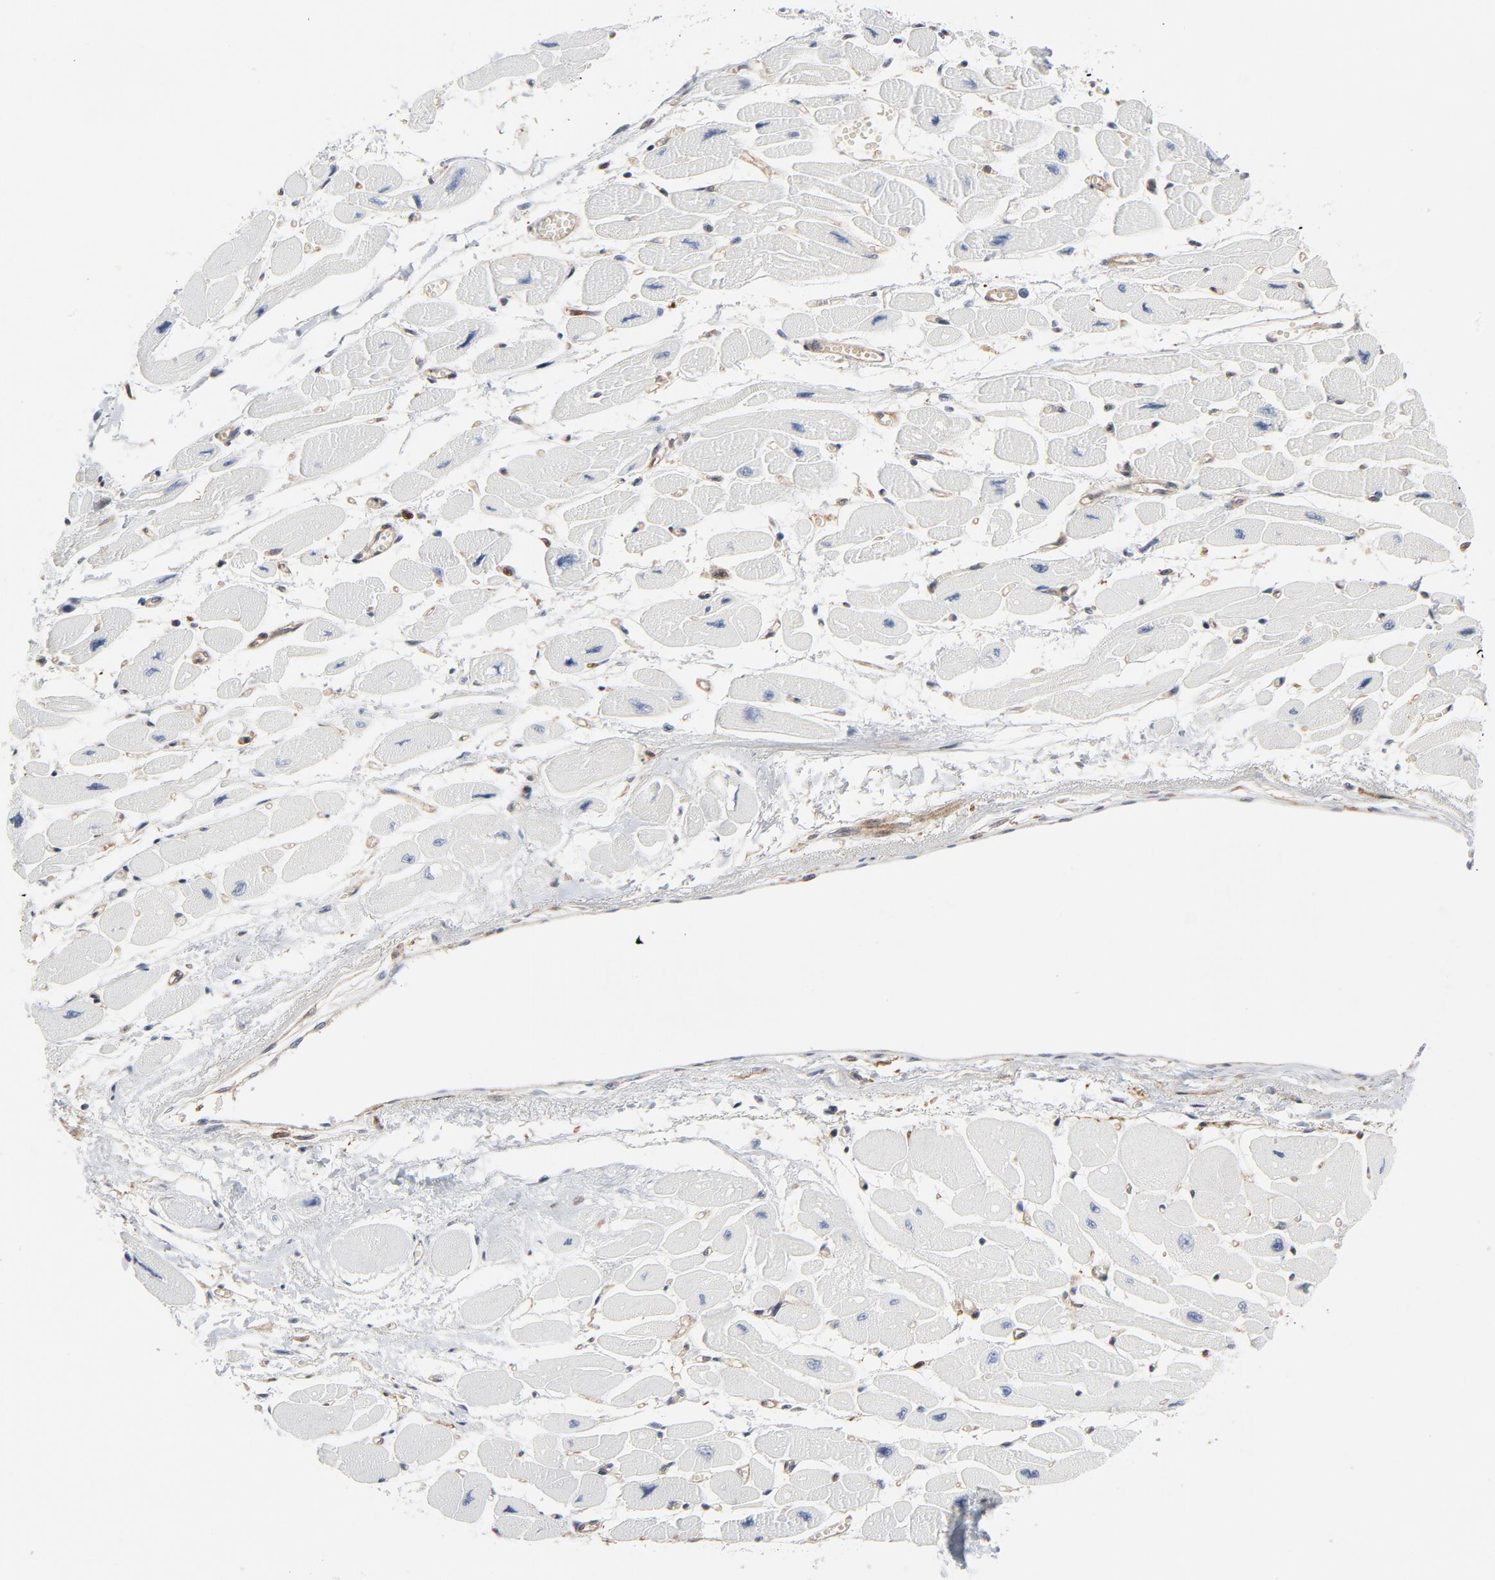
{"staining": {"intensity": "negative", "quantity": "none", "location": "none"}, "tissue": "heart muscle", "cell_type": "Cardiomyocytes", "image_type": "normal", "snomed": [{"axis": "morphology", "description": "Normal tissue, NOS"}, {"axis": "topography", "description": "Heart"}], "caption": "Micrograph shows no significant protein expression in cardiomyocytes of unremarkable heart muscle.", "gene": "YES1", "patient": {"sex": "female", "age": 54}}